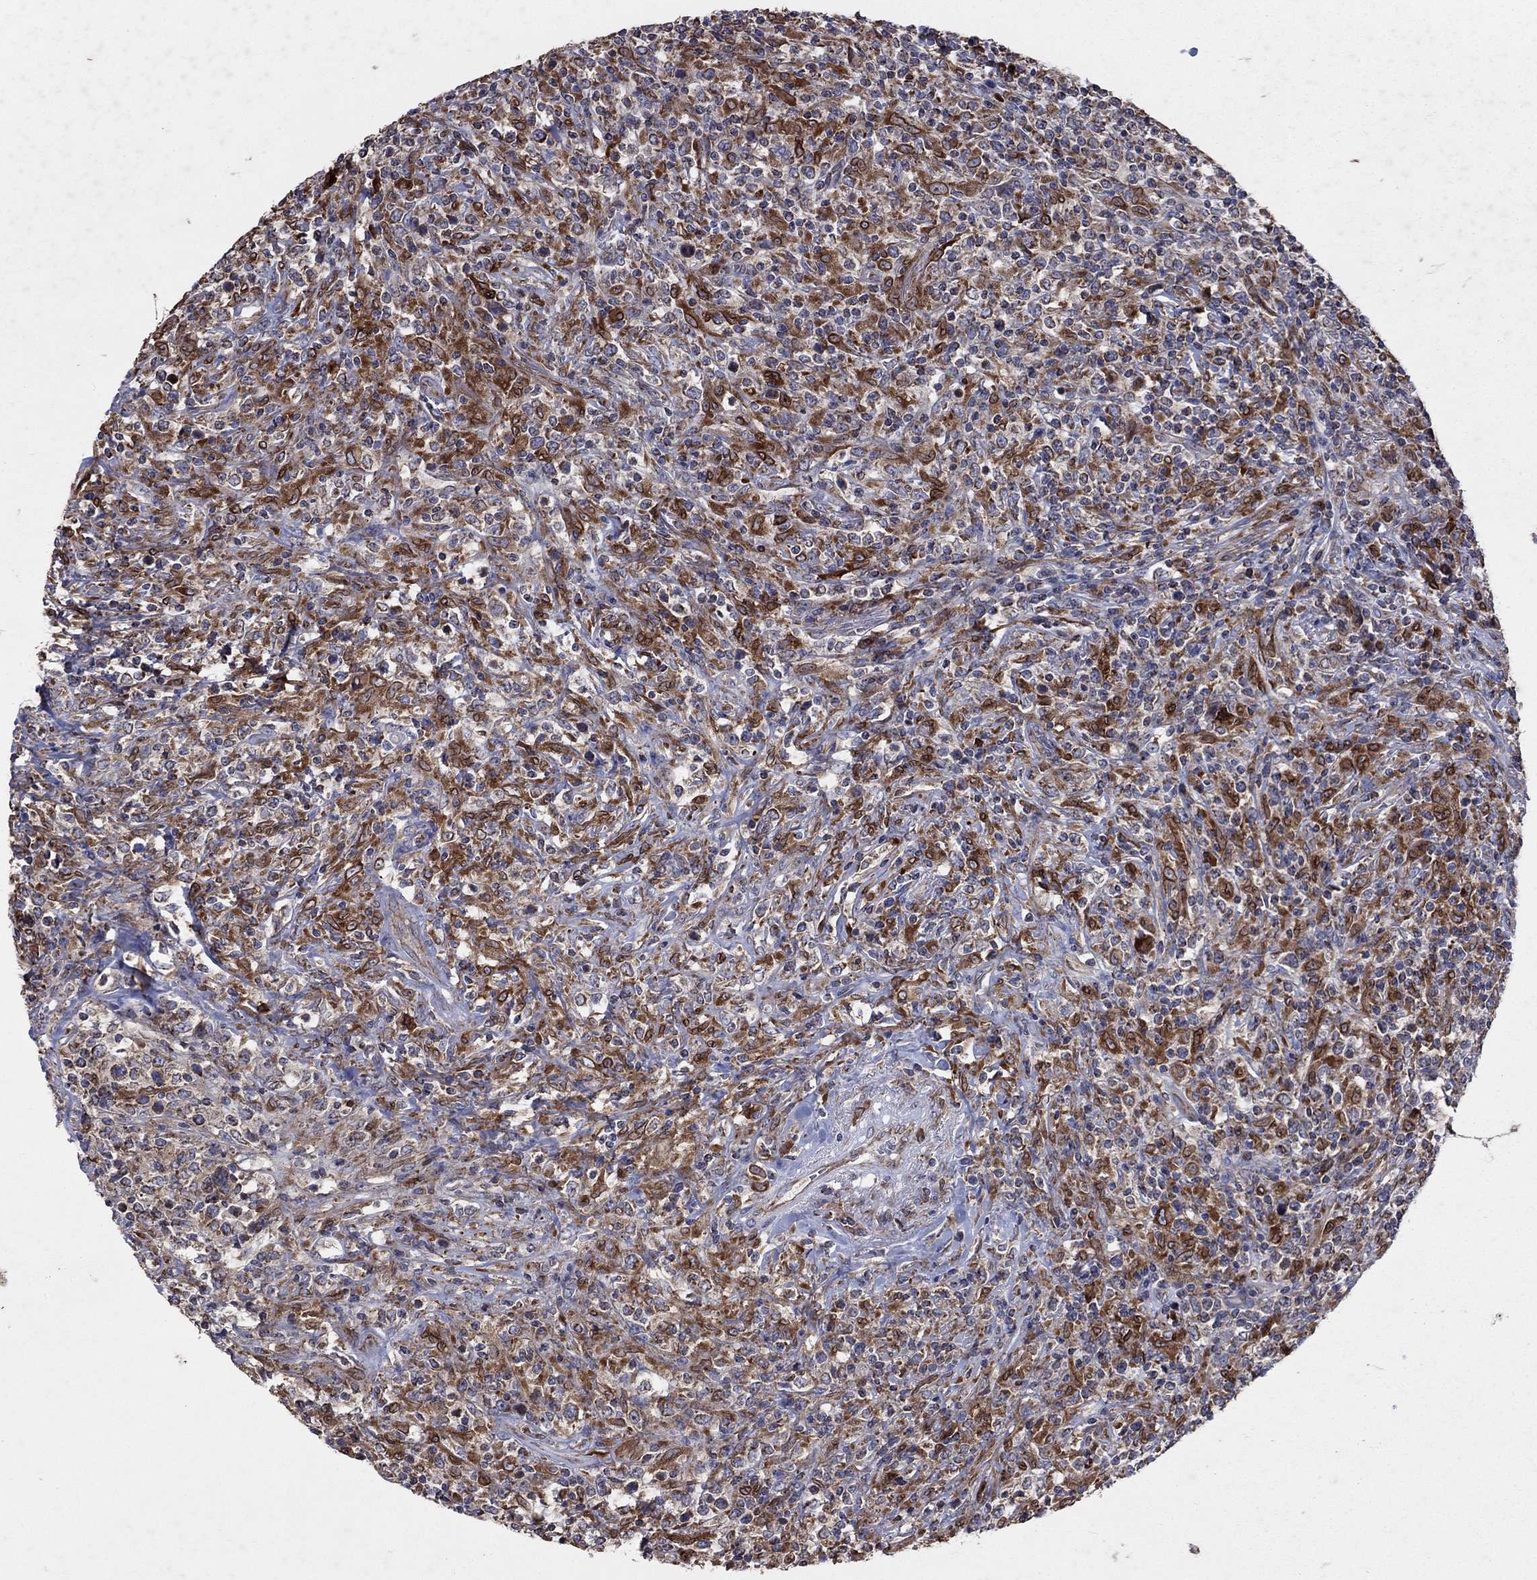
{"staining": {"intensity": "strong", "quantity": "25%-75%", "location": "cytoplasmic/membranous"}, "tissue": "lymphoma", "cell_type": "Tumor cells", "image_type": "cancer", "snomed": [{"axis": "morphology", "description": "Malignant lymphoma, non-Hodgkin's type, High grade"}, {"axis": "topography", "description": "Lung"}], "caption": "This is a histology image of immunohistochemistry (IHC) staining of high-grade malignant lymphoma, non-Hodgkin's type, which shows strong positivity in the cytoplasmic/membranous of tumor cells.", "gene": "NCEH1", "patient": {"sex": "male", "age": 79}}